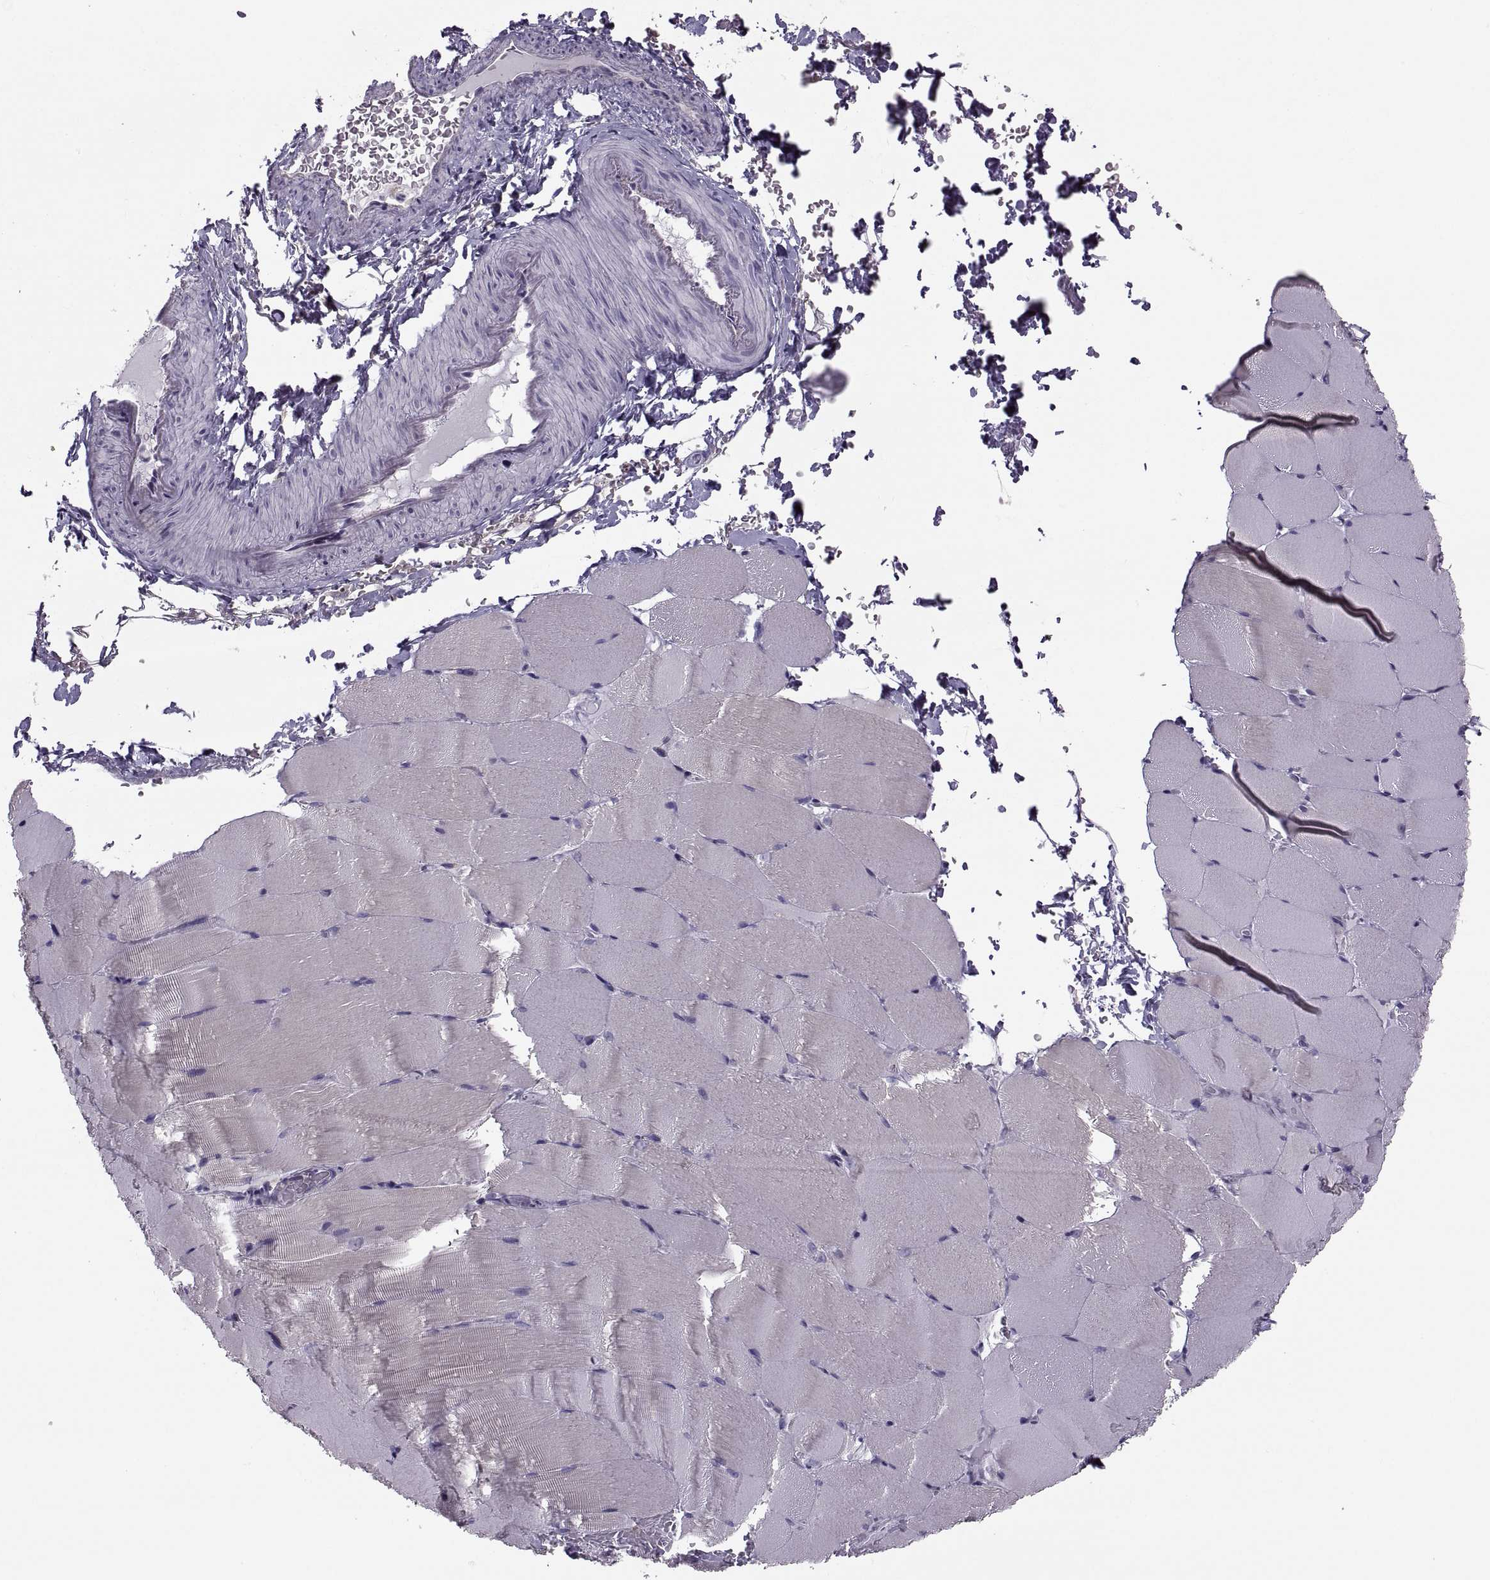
{"staining": {"intensity": "negative", "quantity": "none", "location": "none"}, "tissue": "skeletal muscle", "cell_type": "Myocytes", "image_type": "normal", "snomed": [{"axis": "morphology", "description": "Normal tissue, NOS"}, {"axis": "topography", "description": "Skeletal muscle"}], "caption": "DAB (3,3'-diaminobenzidine) immunohistochemical staining of benign human skeletal muscle demonstrates no significant positivity in myocytes.", "gene": "LETM2", "patient": {"sex": "female", "age": 37}}